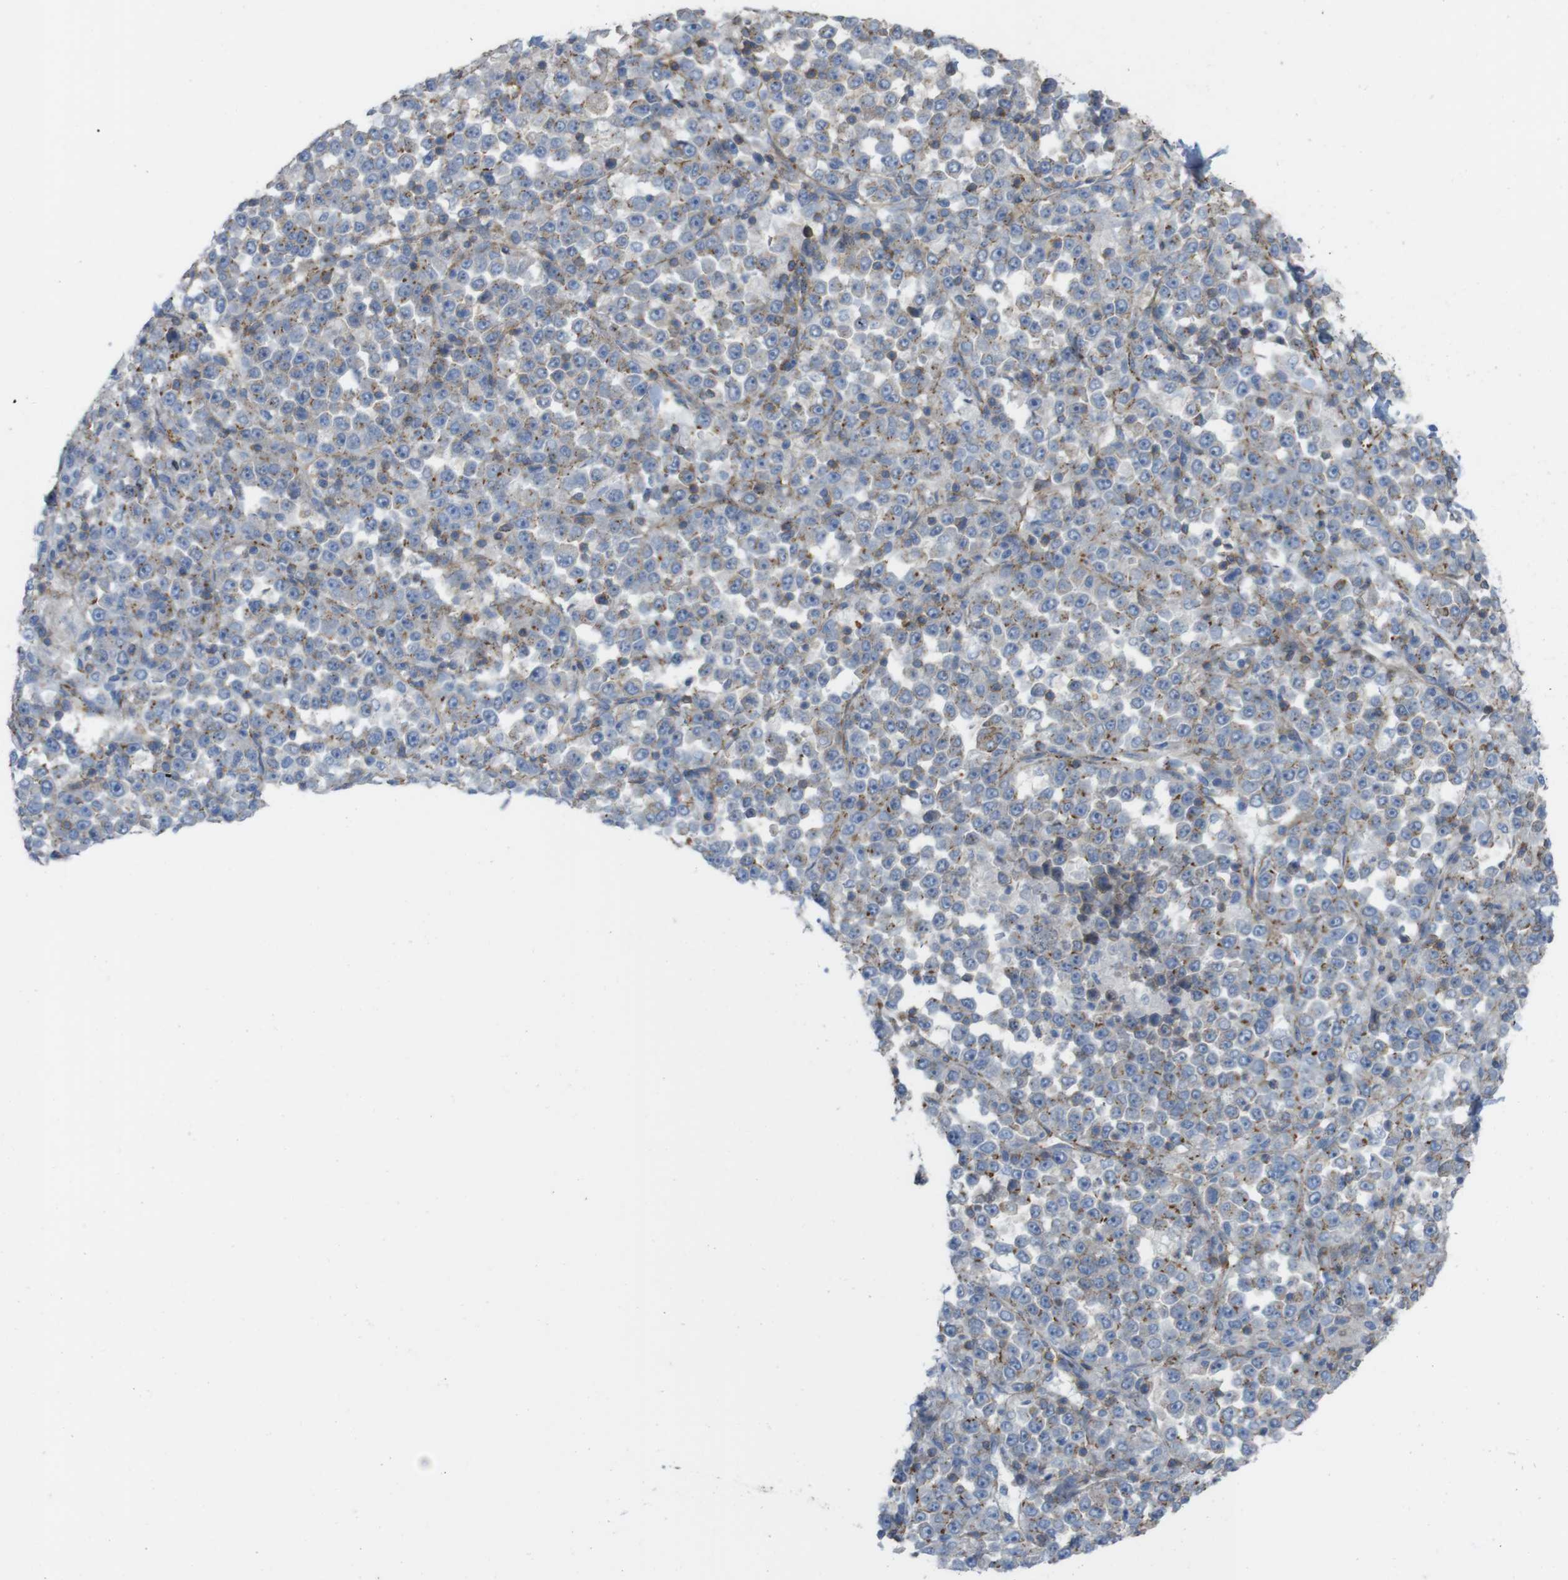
{"staining": {"intensity": "moderate", "quantity": "25%-75%", "location": "cytoplasmic/membranous"}, "tissue": "stomach cancer", "cell_type": "Tumor cells", "image_type": "cancer", "snomed": [{"axis": "morphology", "description": "Normal tissue, NOS"}, {"axis": "morphology", "description": "Adenocarcinoma, NOS"}, {"axis": "topography", "description": "Stomach, upper"}, {"axis": "topography", "description": "Stomach"}], "caption": "Moderate cytoplasmic/membranous protein positivity is appreciated in about 25%-75% of tumor cells in adenocarcinoma (stomach). (Brightfield microscopy of DAB IHC at high magnification).", "gene": "PREX2", "patient": {"sex": "male", "age": 59}}